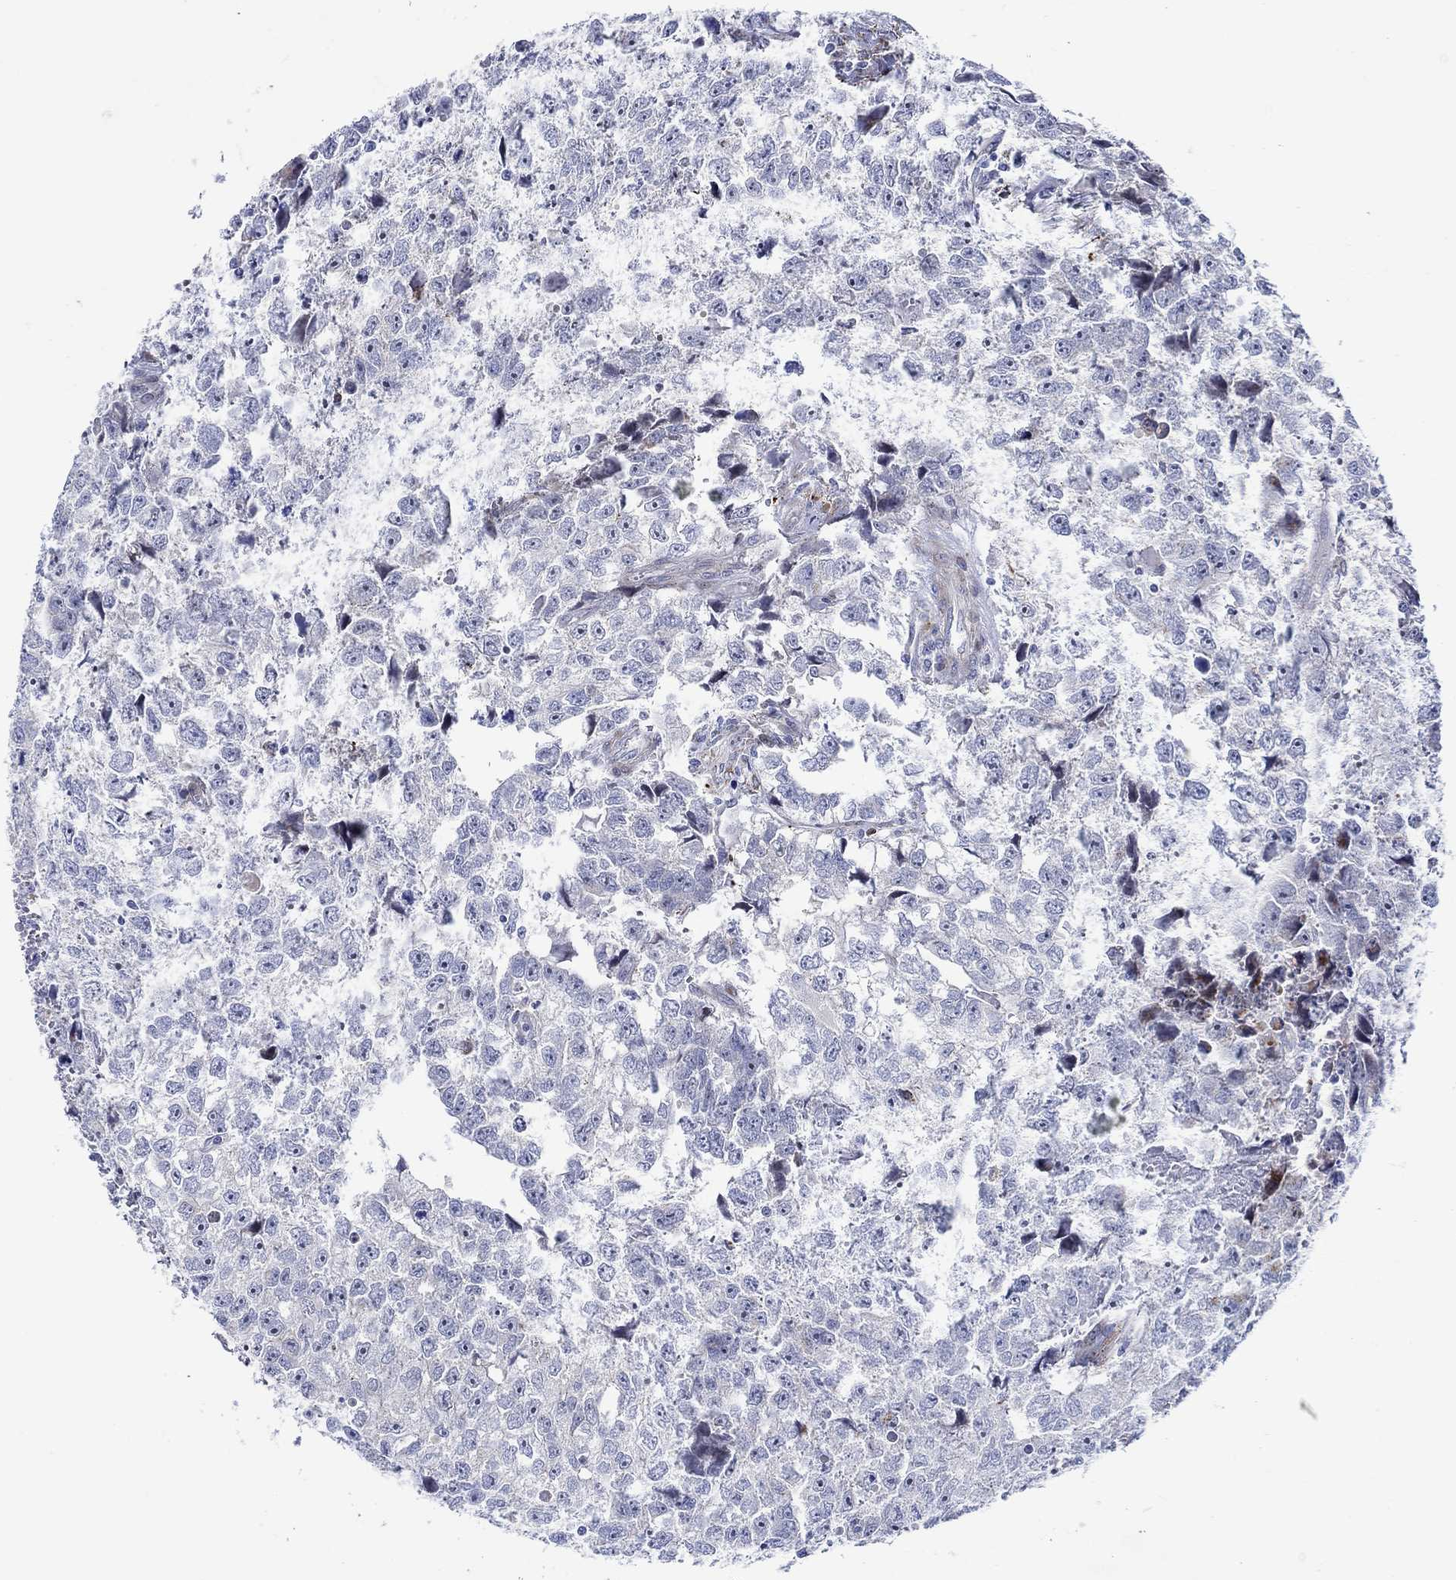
{"staining": {"intensity": "negative", "quantity": "none", "location": "none"}, "tissue": "testis cancer", "cell_type": "Tumor cells", "image_type": "cancer", "snomed": [{"axis": "morphology", "description": "Carcinoma, Embryonal, NOS"}, {"axis": "morphology", "description": "Teratoma, malignant, NOS"}, {"axis": "topography", "description": "Testis"}], "caption": "Immunohistochemistry (IHC) histopathology image of neoplastic tissue: testis embryonal carcinoma stained with DAB reveals no significant protein staining in tumor cells. Brightfield microscopy of immunohistochemistry stained with DAB (3,3'-diaminobenzidine) (brown) and hematoxylin (blue), captured at high magnification.", "gene": "KSR2", "patient": {"sex": "male", "age": 44}}